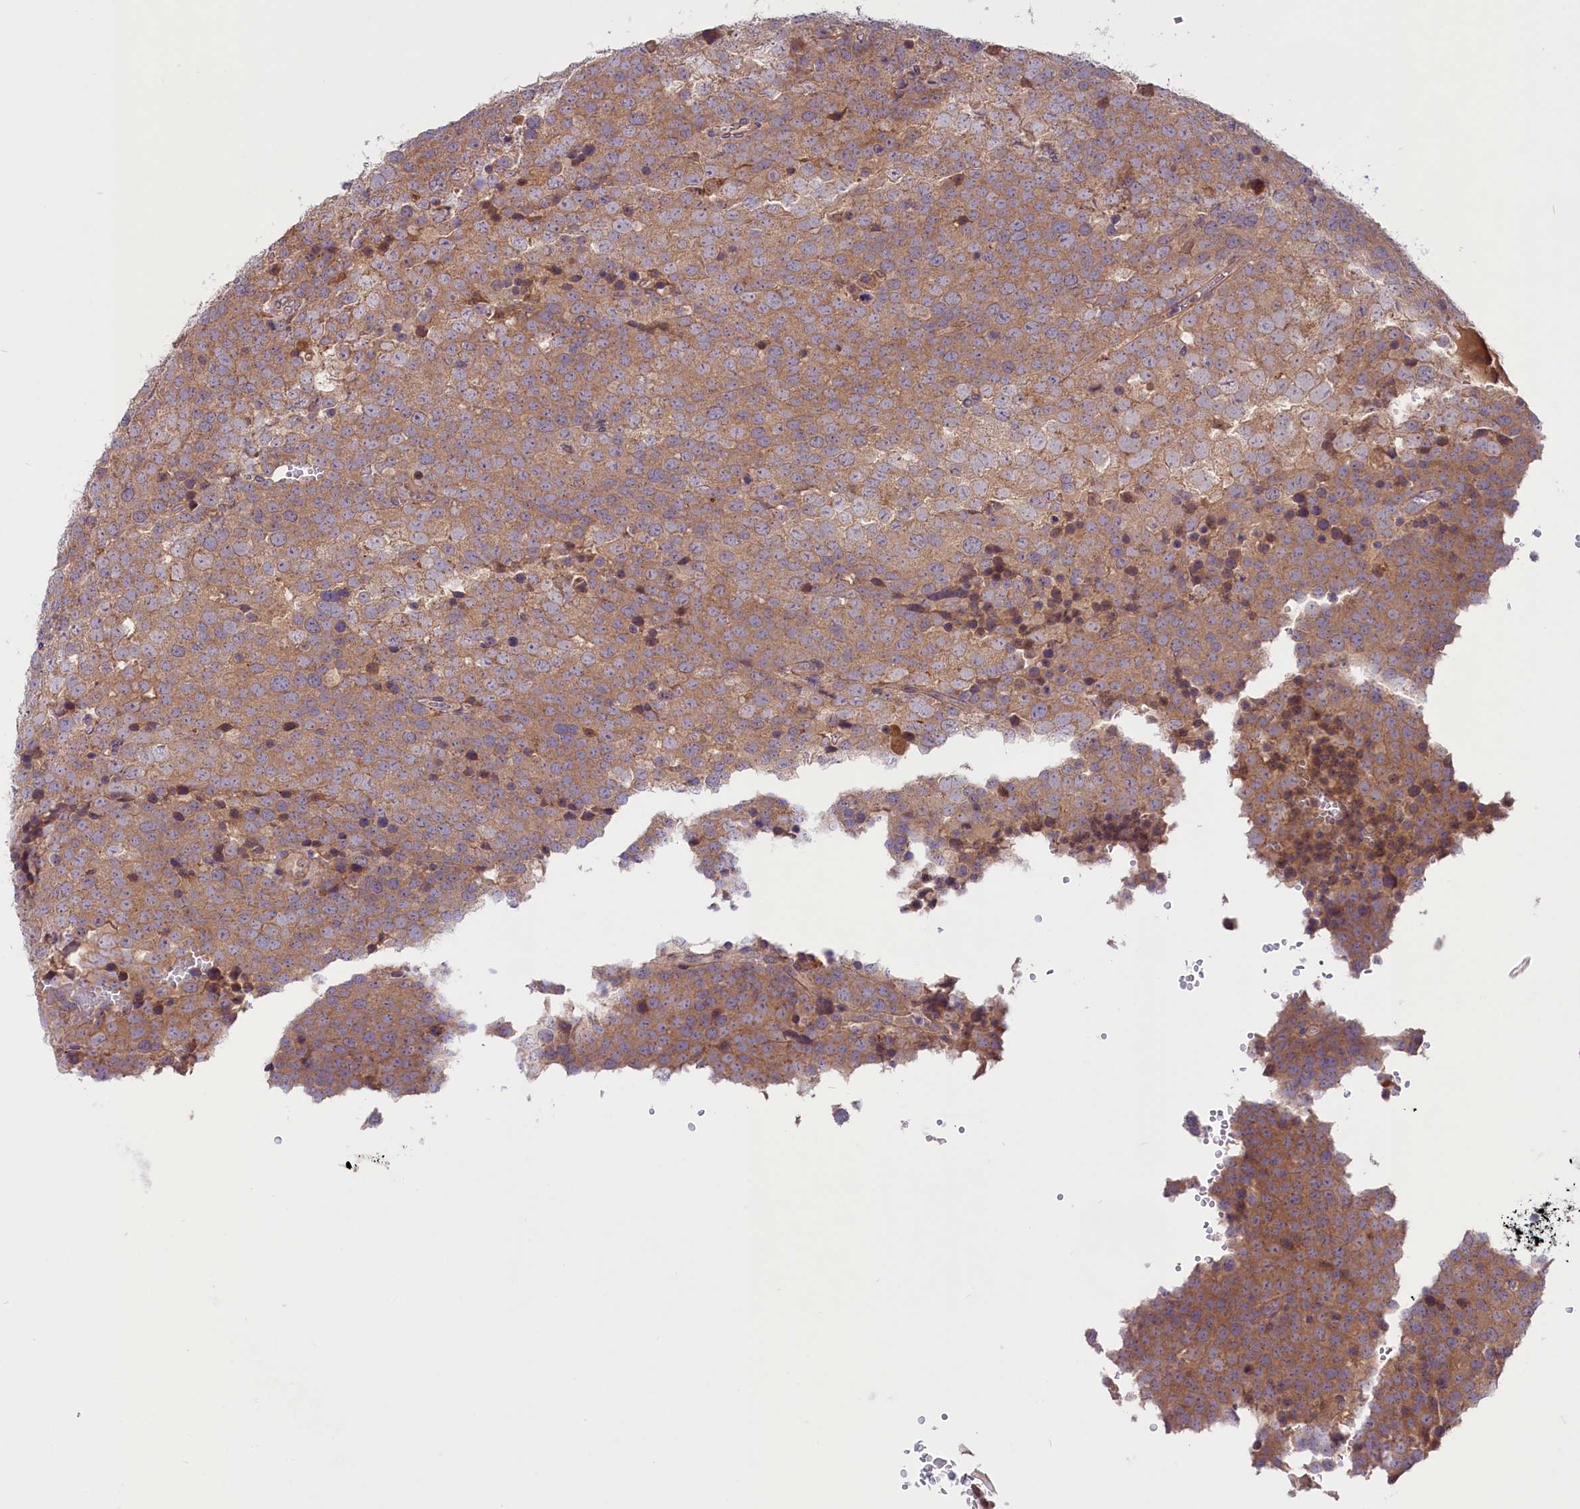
{"staining": {"intensity": "moderate", "quantity": ">75%", "location": "cytoplasmic/membranous"}, "tissue": "testis cancer", "cell_type": "Tumor cells", "image_type": "cancer", "snomed": [{"axis": "morphology", "description": "Seminoma, NOS"}, {"axis": "topography", "description": "Testis"}], "caption": "A high-resolution photomicrograph shows IHC staining of testis cancer (seminoma), which shows moderate cytoplasmic/membranous staining in approximately >75% of tumor cells.", "gene": "COG8", "patient": {"sex": "male", "age": 71}}